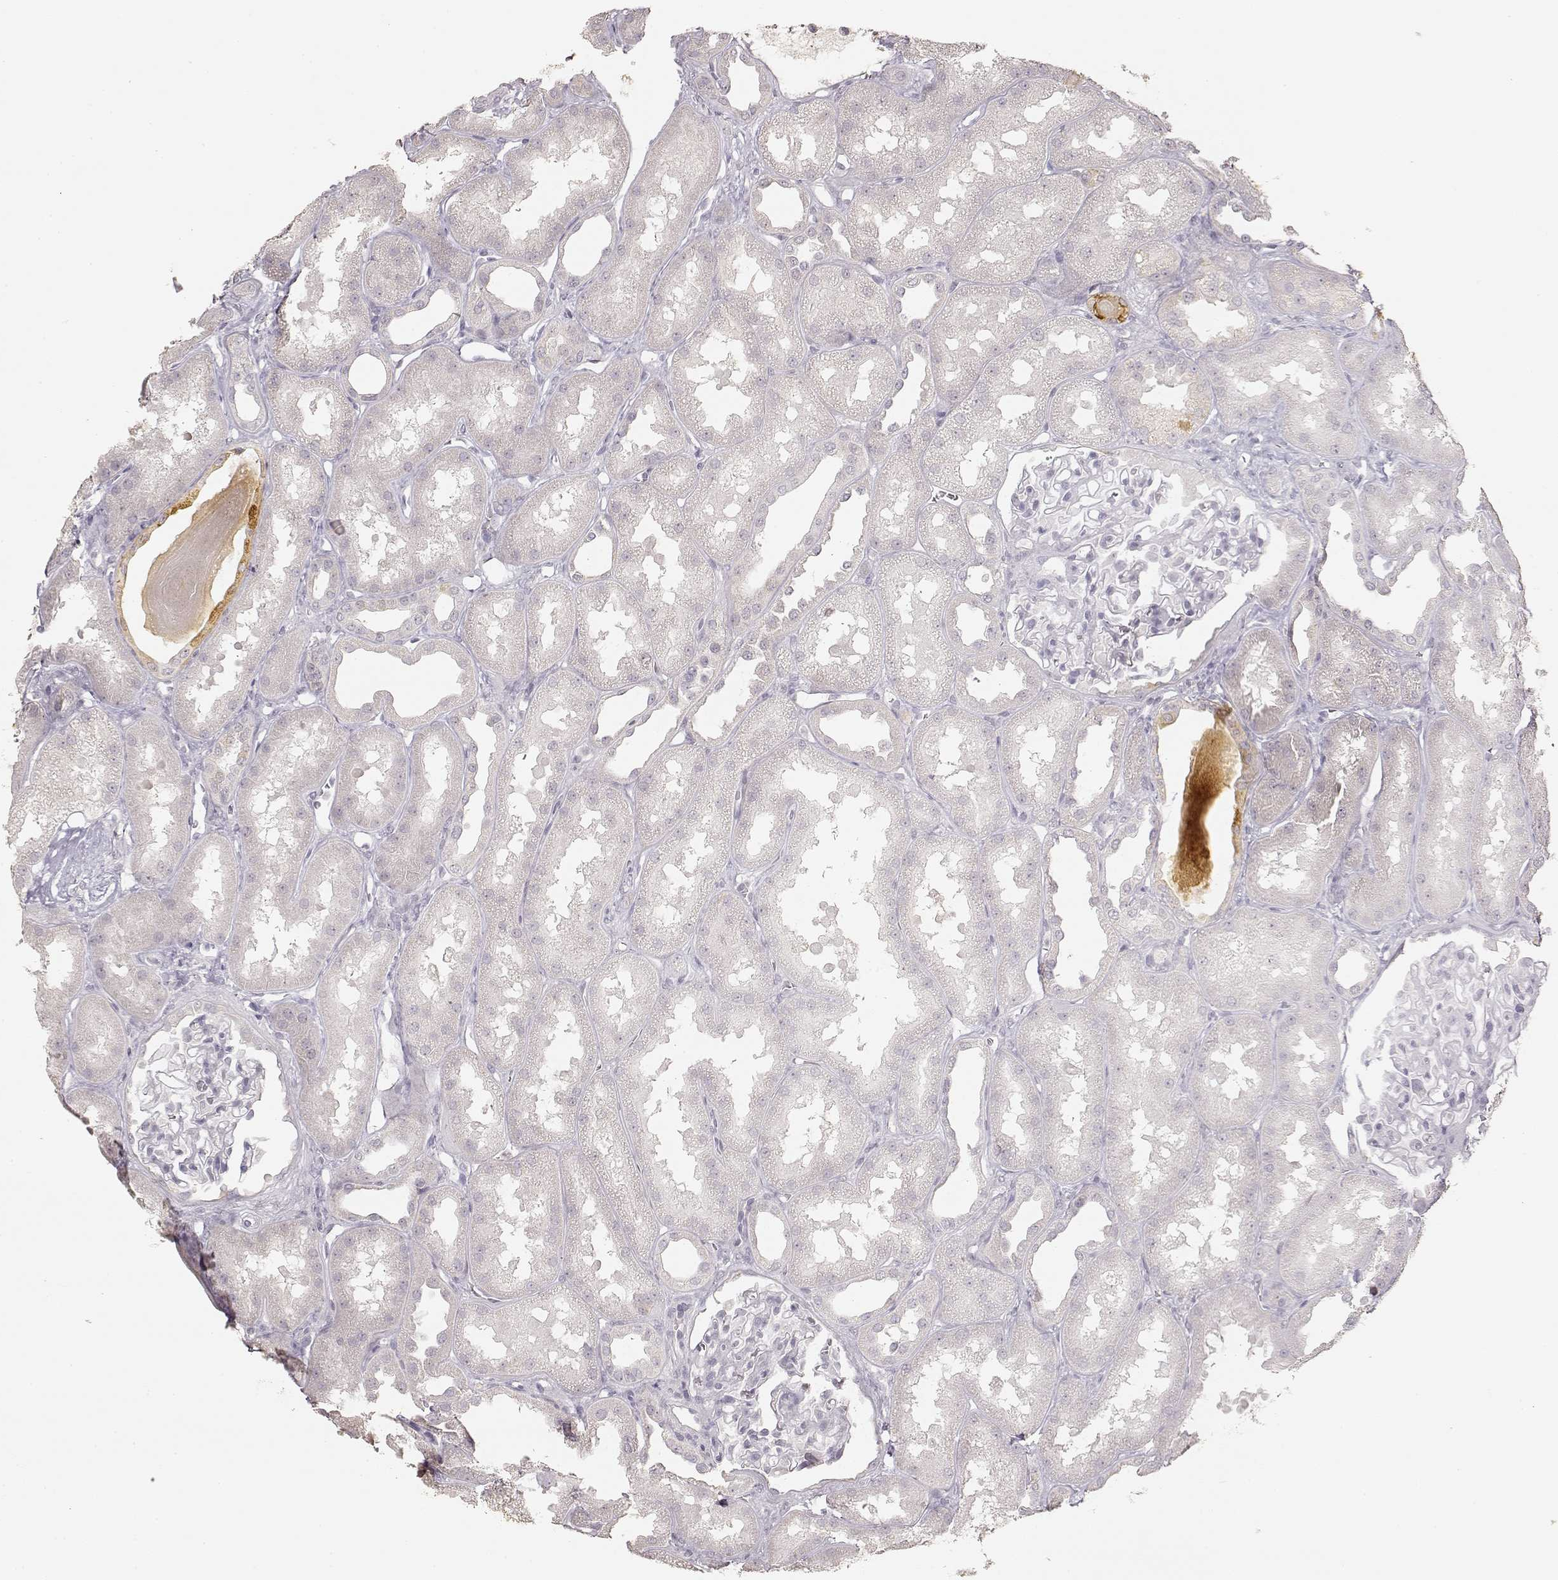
{"staining": {"intensity": "negative", "quantity": "none", "location": "none"}, "tissue": "kidney", "cell_type": "Cells in glomeruli", "image_type": "normal", "snomed": [{"axis": "morphology", "description": "Normal tissue, NOS"}, {"axis": "topography", "description": "Kidney"}], "caption": "An IHC image of normal kidney is shown. There is no staining in cells in glomeruli of kidney. (DAB immunohistochemistry (IHC) visualized using brightfield microscopy, high magnification).", "gene": "LAMC2", "patient": {"sex": "male", "age": 61}}